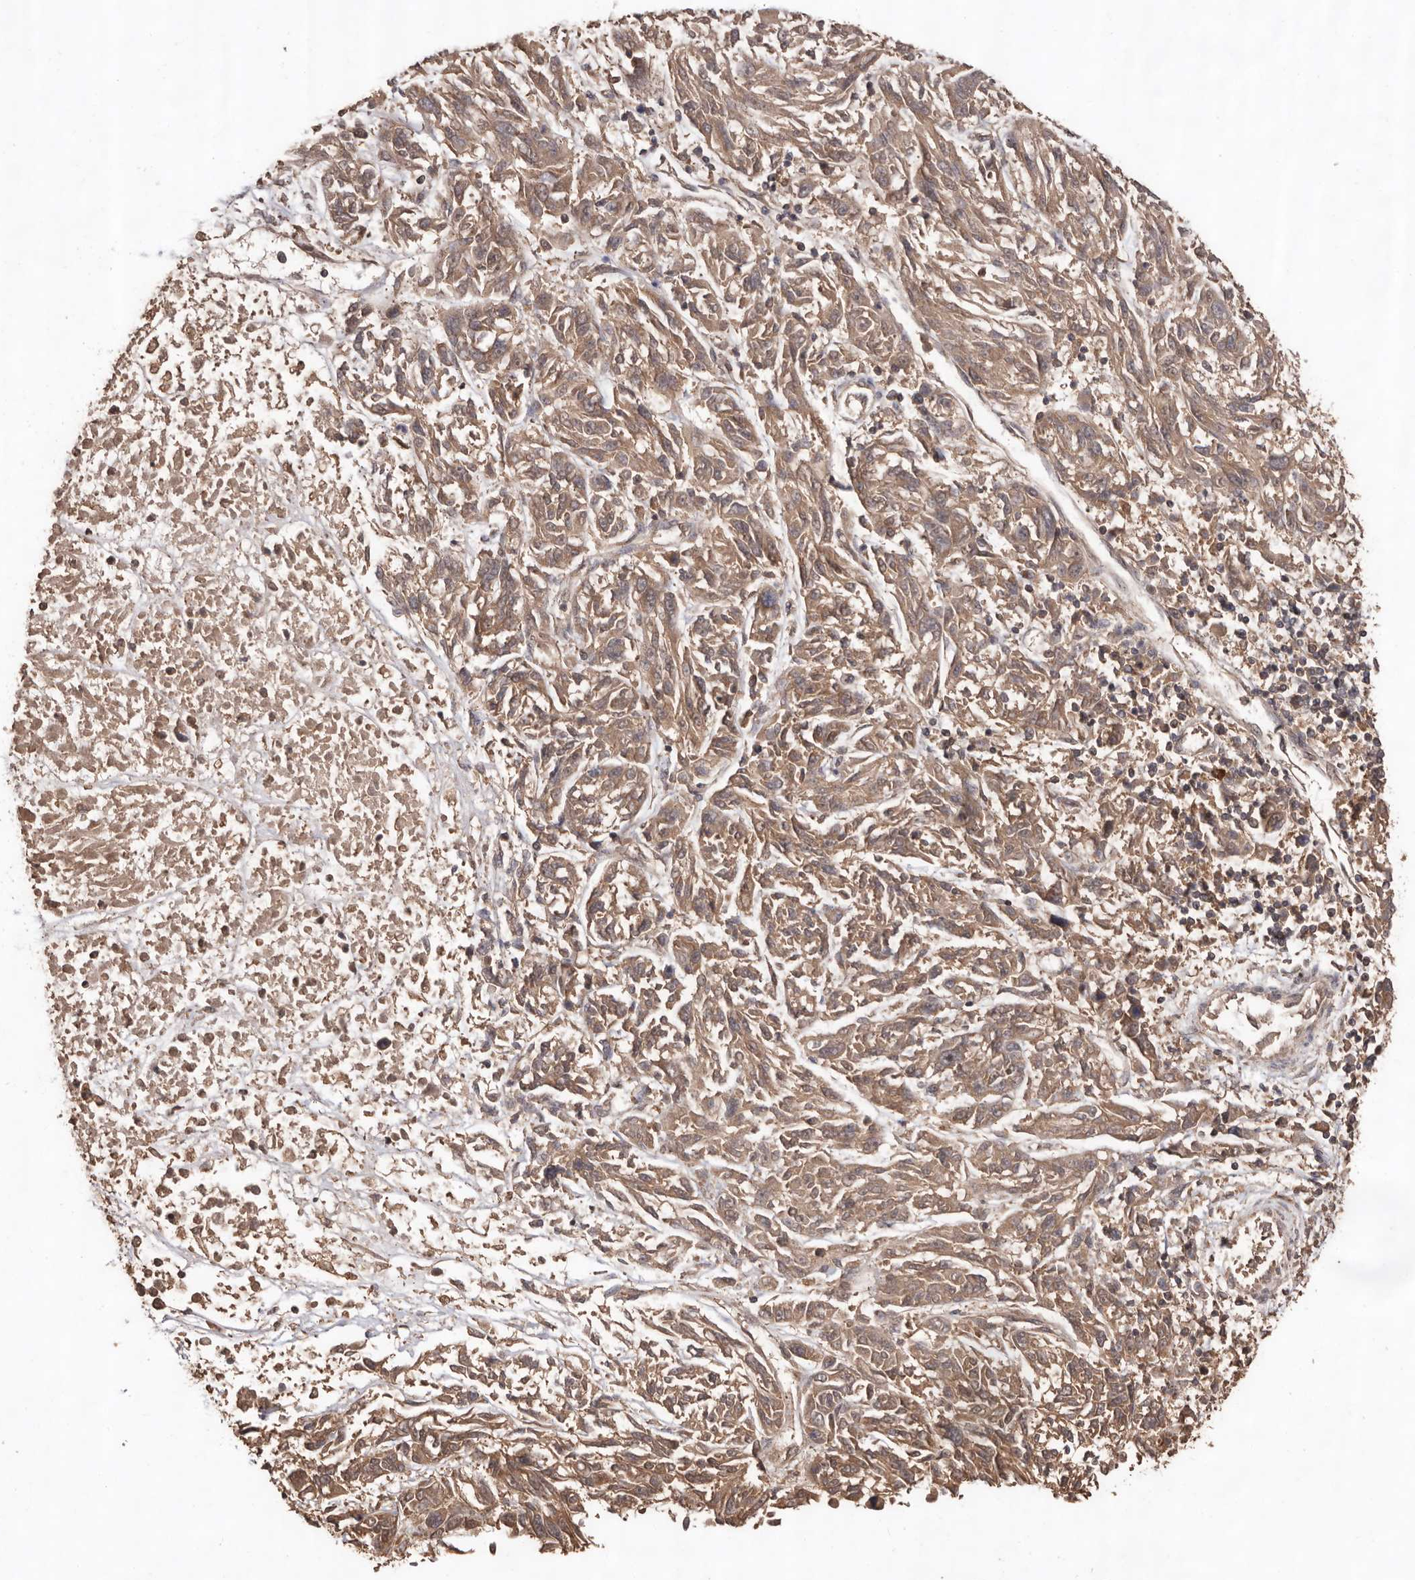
{"staining": {"intensity": "weak", "quantity": ">75%", "location": "cytoplasmic/membranous"}, "tissue": "melanoma", "cell_type": "Tumor cells", "image_type": "cancer", "snomed": [{"axis": "morphology", "description": "Malignant melanoma, NOS"}, {"axis": "topography", "description": "Skin"}], "caption": "IHC (DAB (3,3'-diaminobenzidine)) staining of human melanoma displays weak cytoplasmic/membranous protein staining in approximately >75% of tumor cells. (DAB (3,3'-diaminobenzidine) IHC with brightfield microscopy, high magnification).", "gene": "RWDD1", "patient": {"sex": "male", "age": 53}}